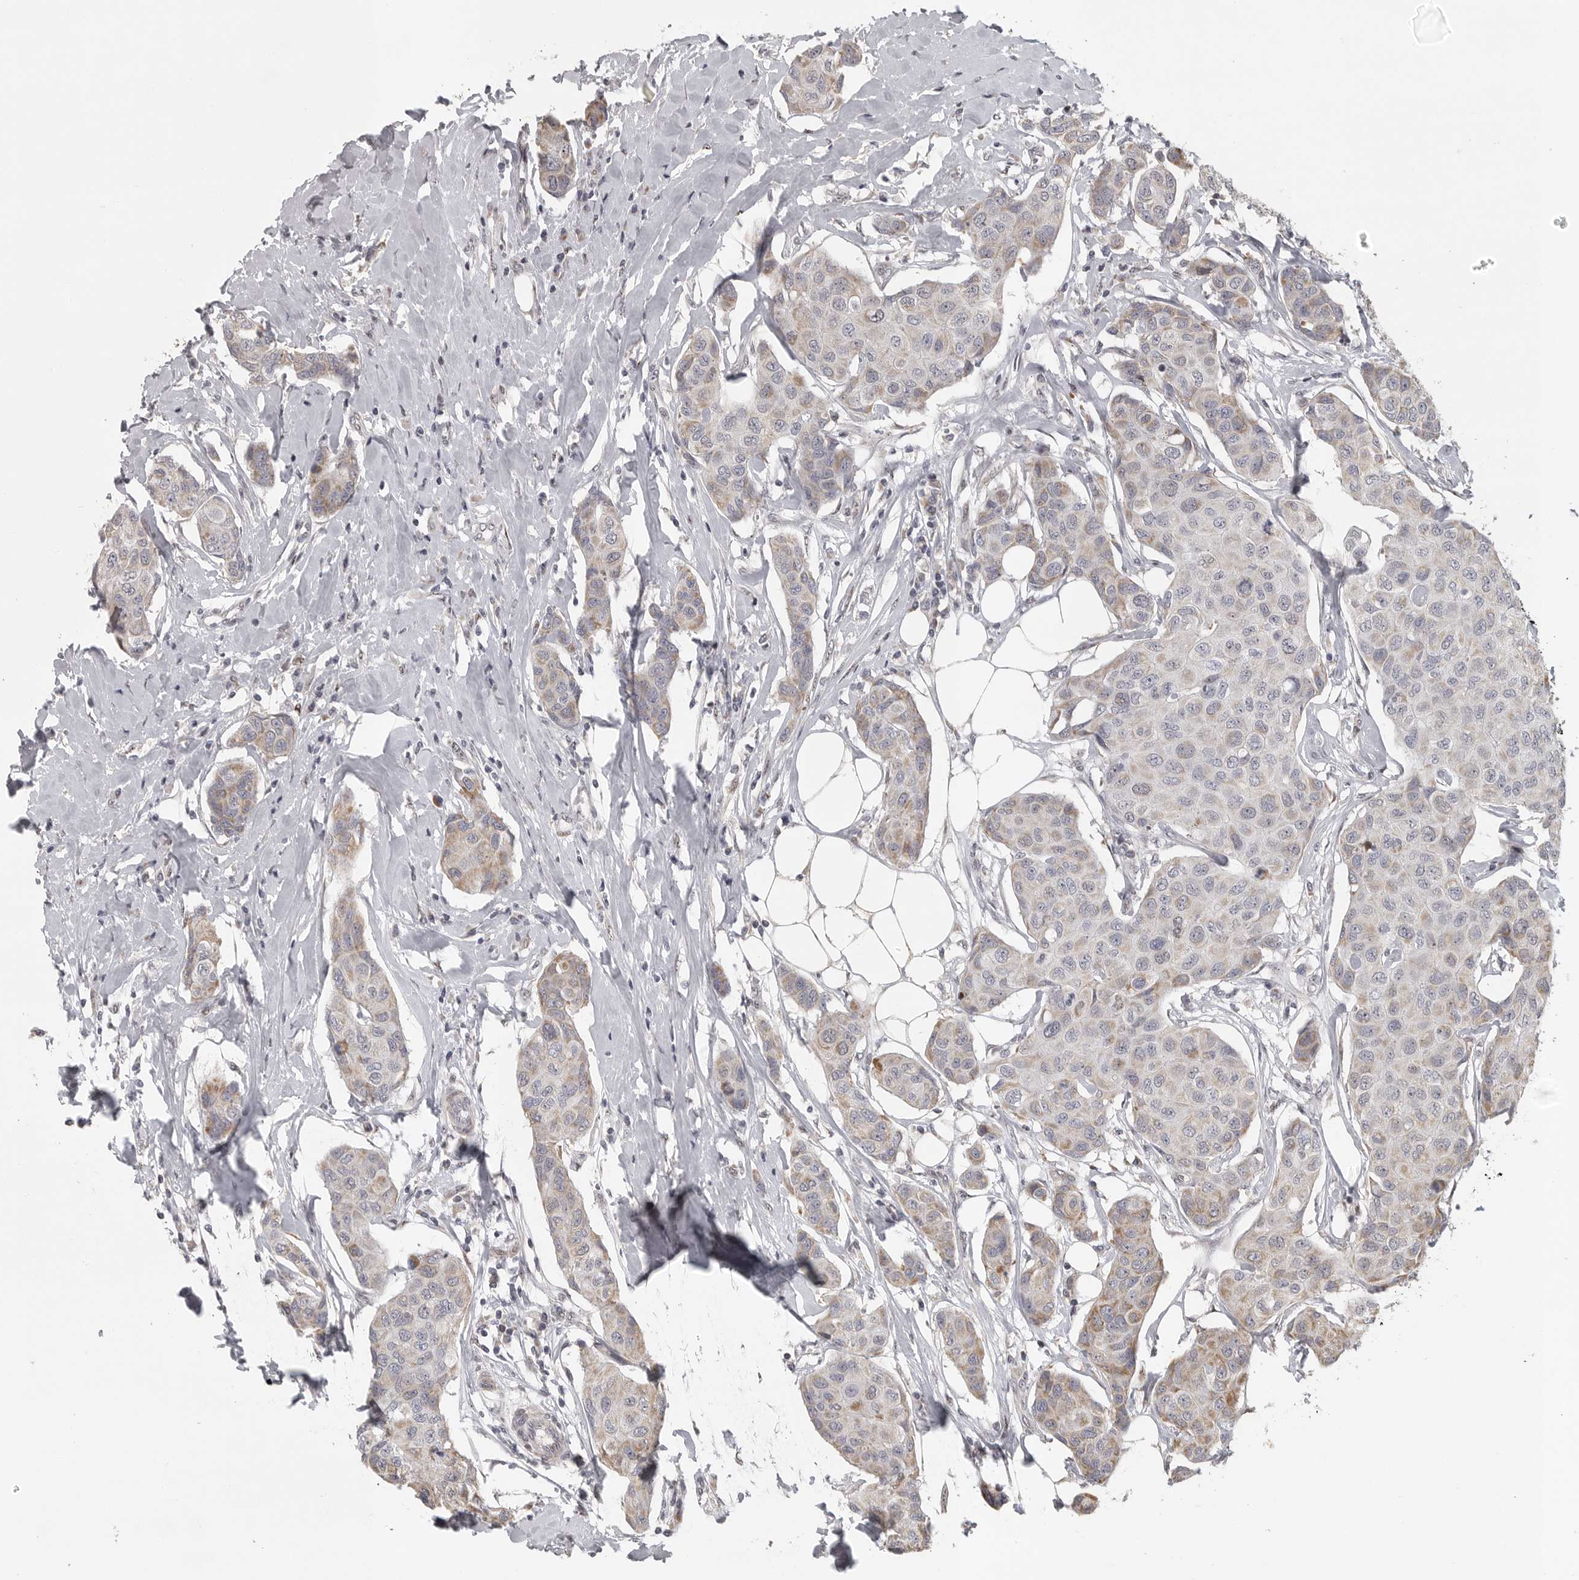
{"staining": {"intensity": "weak", "quantity": "<25%", "location": "cytoplasmic/membranous"}, "tissue": "breast cancer", "cell_type": "Tumor cells", "image_type": "cancer", "snomed": [{"axis": "morphology", "description": "Duct carcinoma"}, {"axis": "topography", "description": "Breast"}], "caption": "Micrograph shows no protein positivity in tumor cells of breast cancer tissue. (IHC, brightfield microscopy, high magnification).", "gene": "POLE2", "patient": {"sex": "female", "age": 80}}